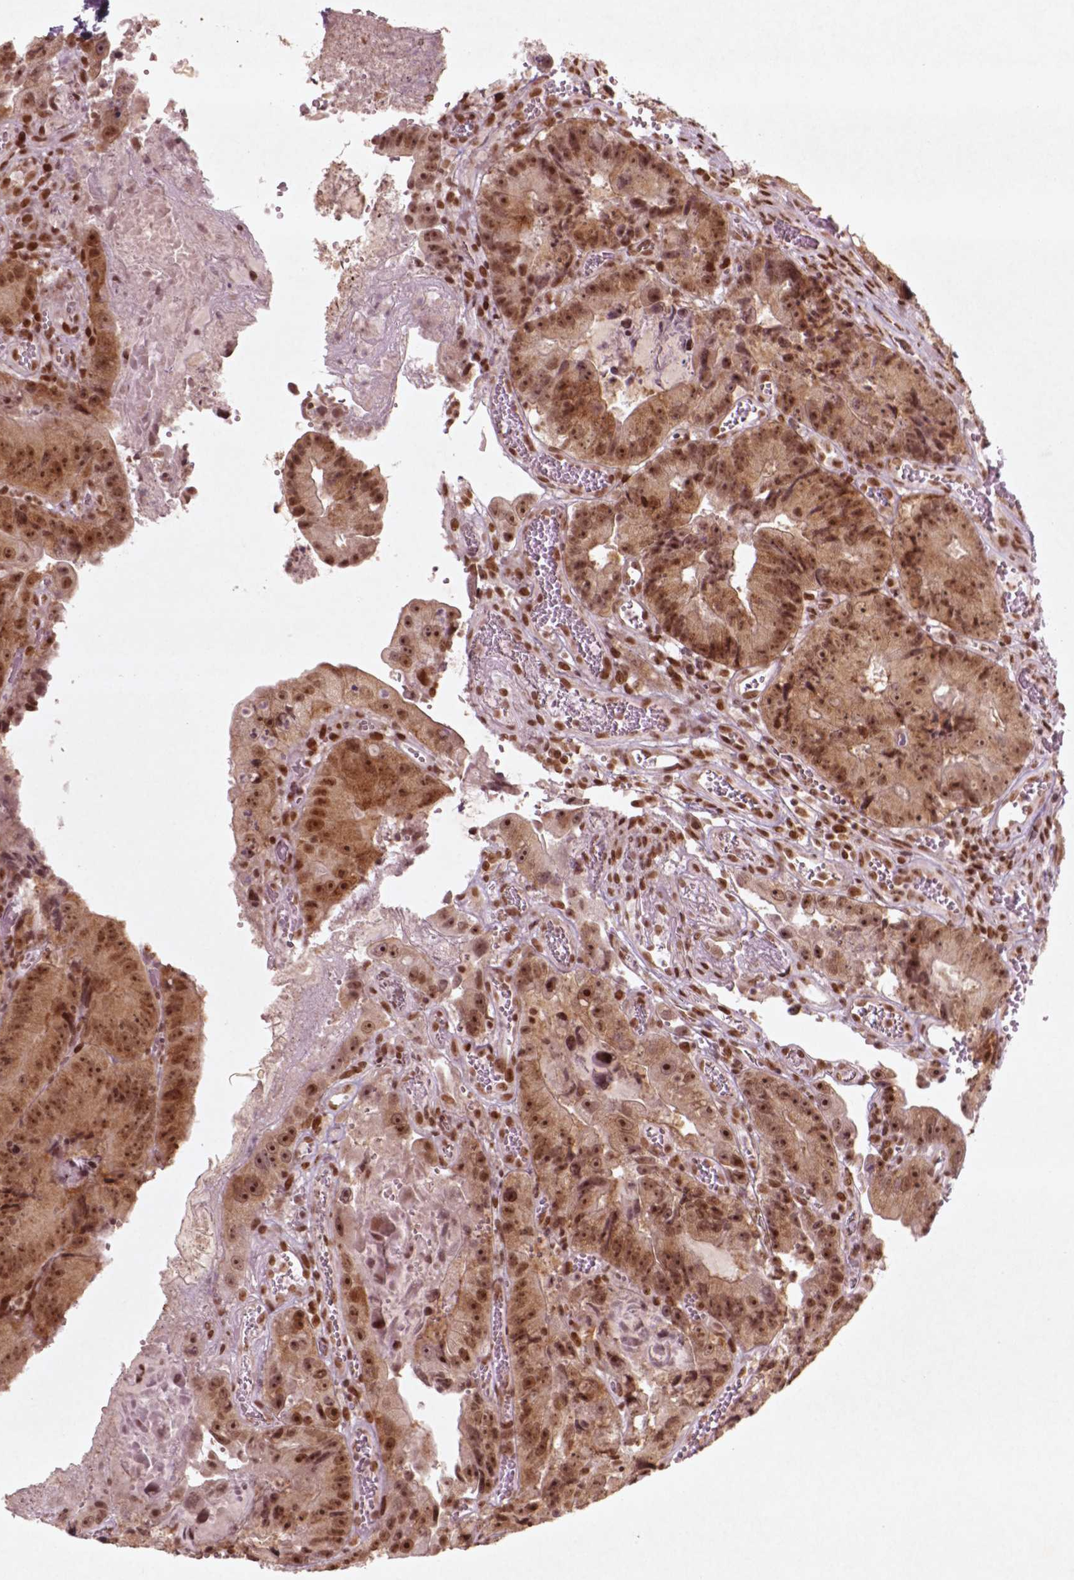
{"staining": {"intensity": "strong", "quantity": ">75%", "location": "nuclear"}, "tissue": "colorectal cancer", "cell_type": "Tumor cells", "image_type": "cancer", "snomed": [{"axis": "morphology", "description": "Adenocarcinoma, NOS"}, {"axis": "topography", "description": "Colon"}], "caption": "Tumor cells exhibit strong nuclear positivity in about >75% of cells in colorectal adenocarcinoma.", "gene": "HMG20B", "patient": {"sex": "female", "age": 86}}